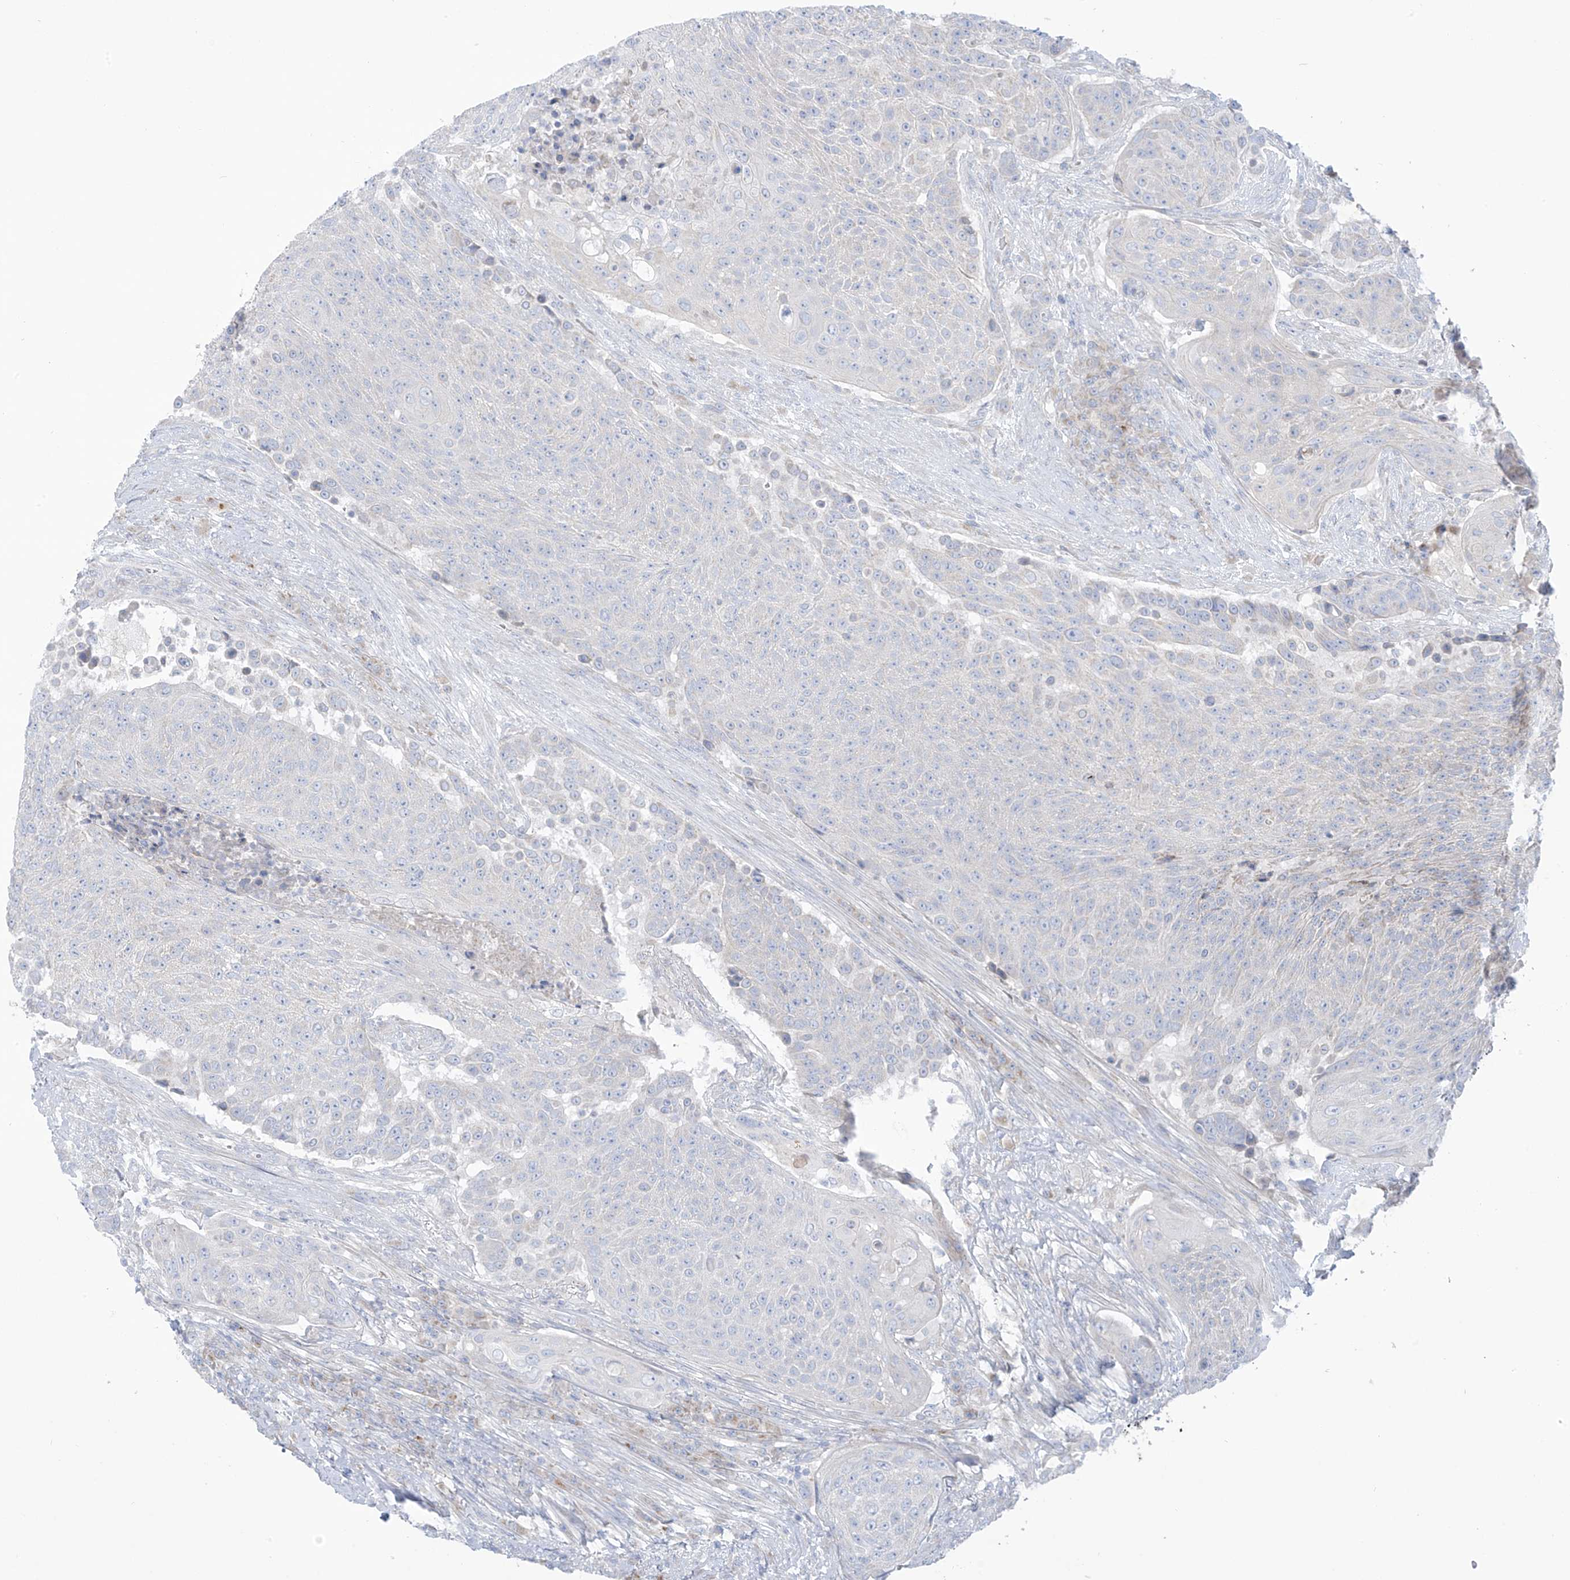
{"staining": {"intensity": "negative", "quantity": "none", "location": "none"}, "tissue": "urothelial cancer", "cell_type": "Tumor cells", "image_type": "cancer", "snomed": [{"axis": "morphology", "description": "Urothelial carcinoma, High grade"}, {"axis": "topography", "description": "Urinary bladder"}], "caption": "Immunohistochemical staining of urothelial cancer displays no significant expression in tumor cells.", "gene": "TRMT2B", "patient": {"sex": "female", "age": 63}}